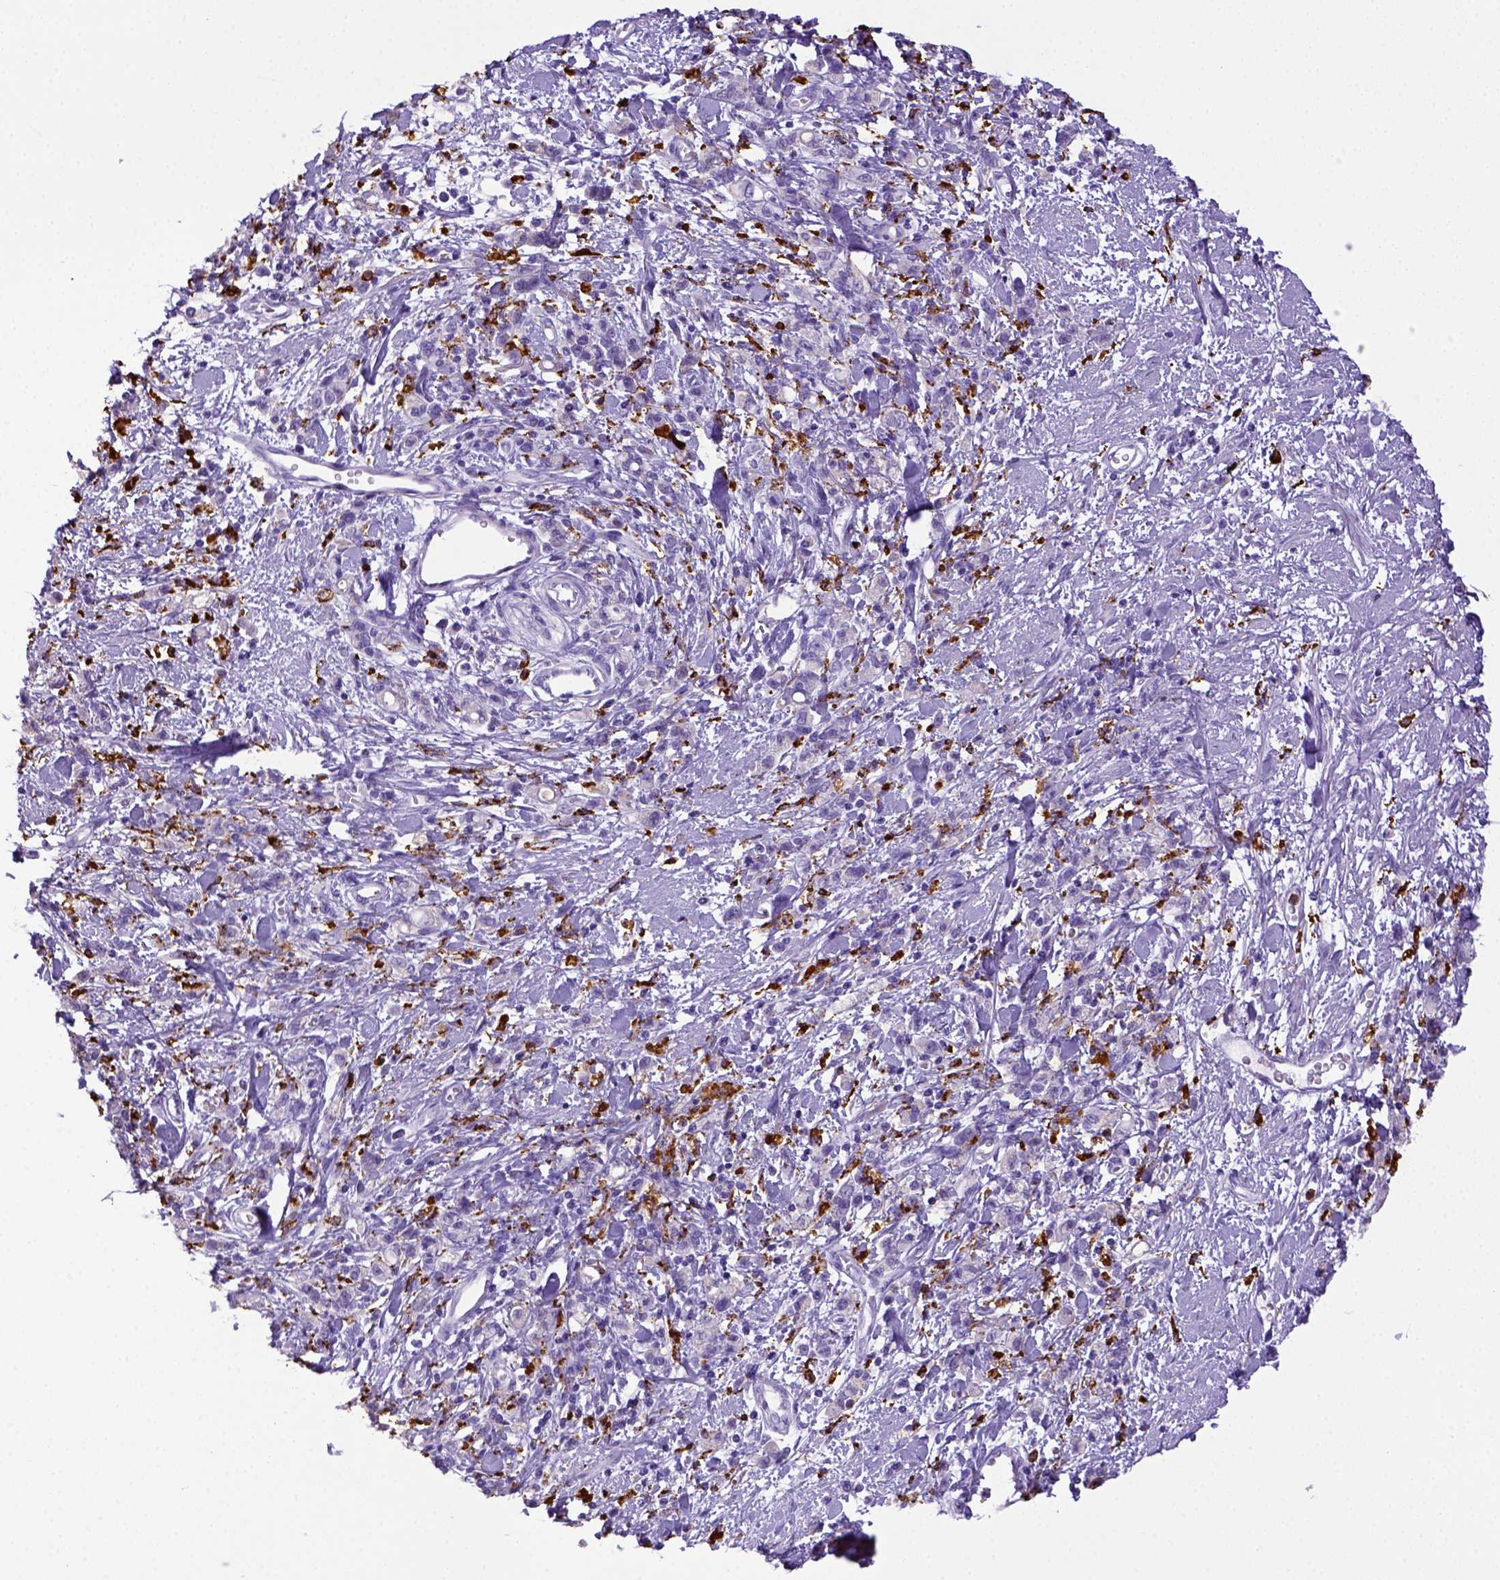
{"staining": {"intensity": "negative", "quantity": "none", "location": "none"}, "tissue": "stomach cancer", "cell_type": "Tumor cells", "image_type": "cancer", "snomed": [{"axis": "morphology", "description": "Adenocarcinoma, NOS"}, {"axis": "topography", "description": "Stomach"}], "caption": "There is no significant staining in tumor cells of stomach cancer.", "gene": "CD68", "patient": {"sex": "male", "age": 77}}